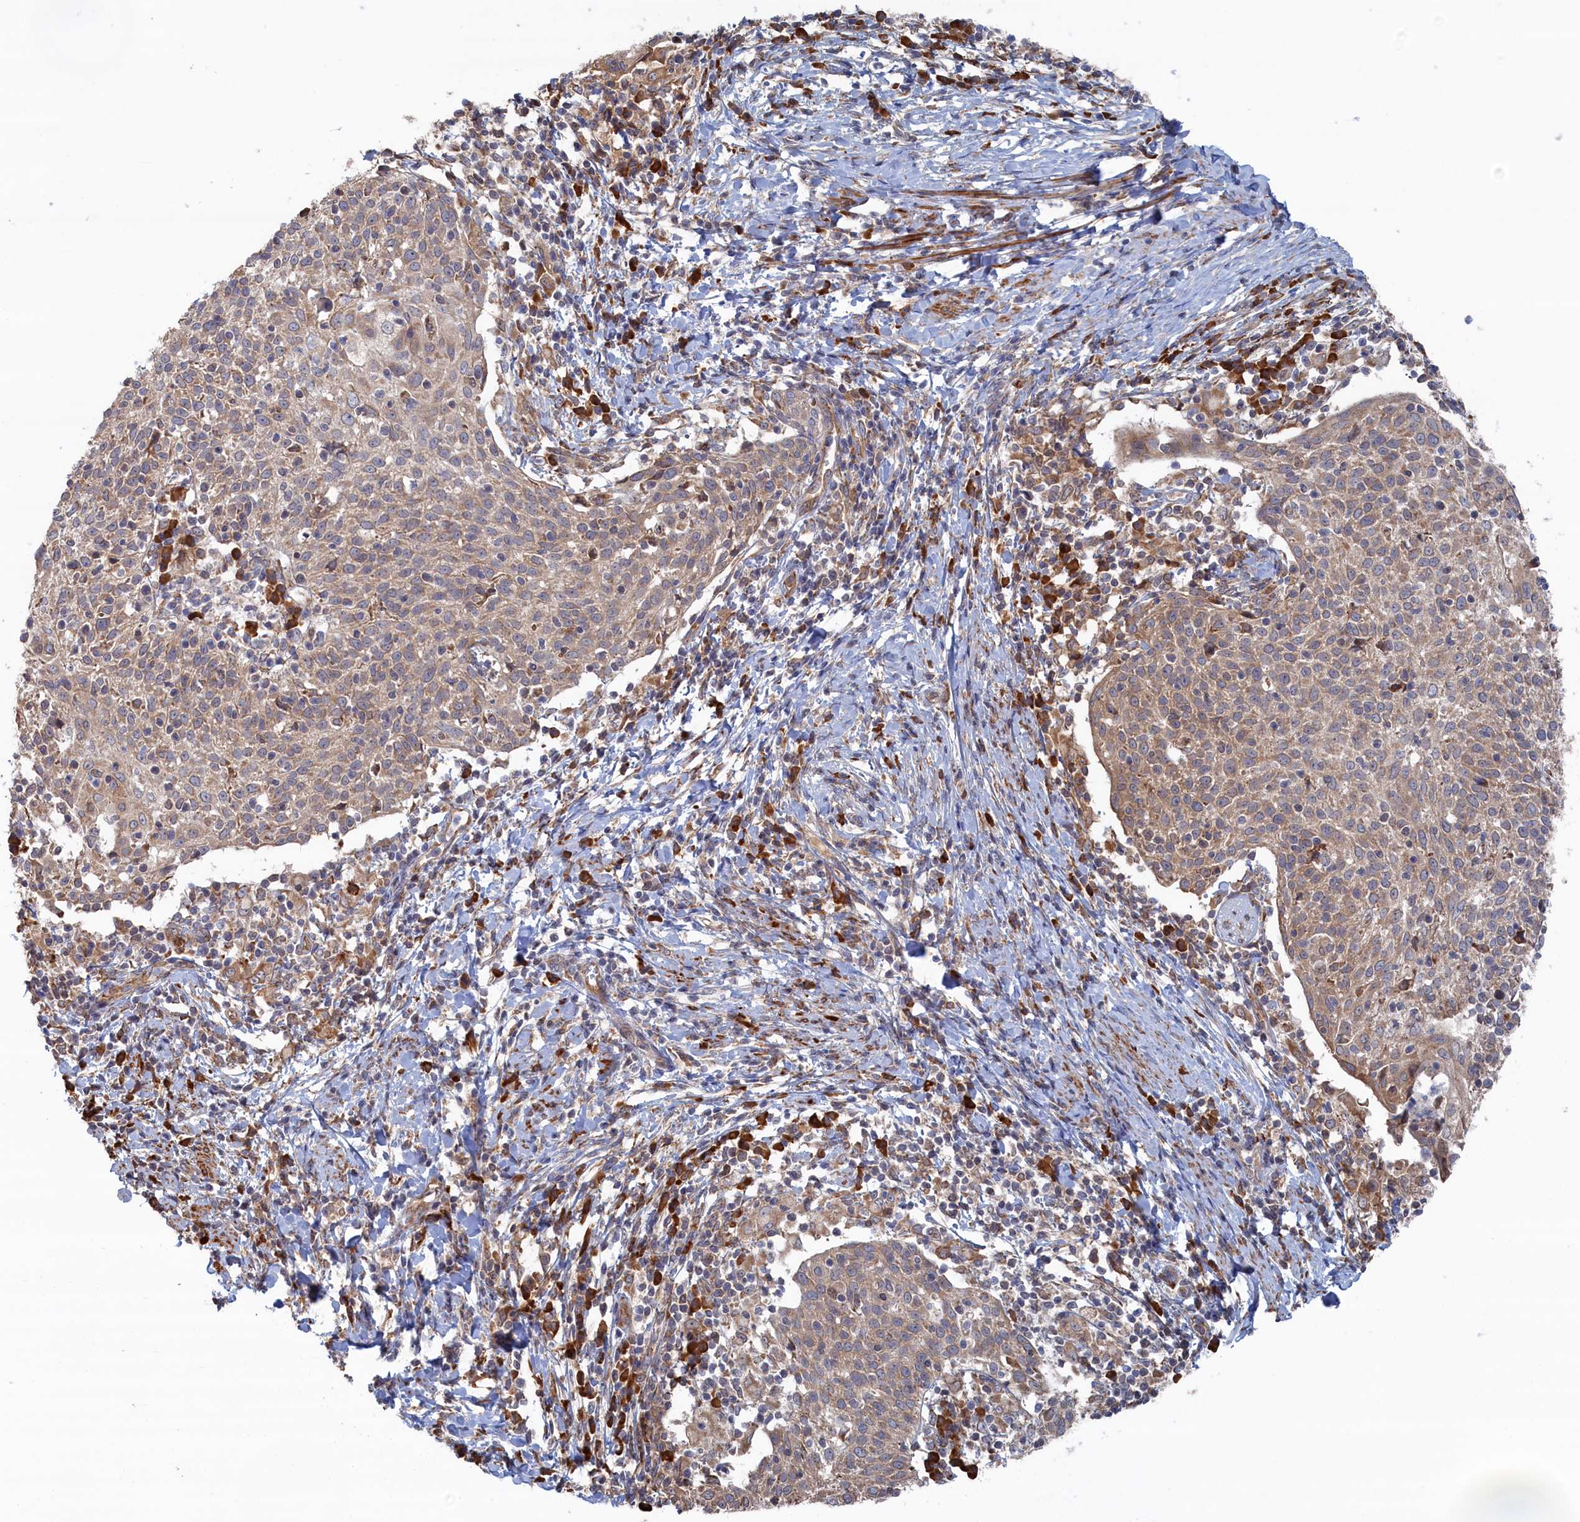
{"staining": {"intensity": "moderate", "quantity": "25%-75%", "location": "cytoplasmic/membranous"}, "tissue": "cervical cancer", "cell_type": "Tumor cells", "image_type": "cancer", "snomed": [{"axis": "morphology", "description": "Squamous cell carcinoma, NOS"}, {"axis": "topography", "description": "Cervix"}], "caption": "Protein analysis of cervical squamous cell carcinoma tissue shows moderate cytoplasmic/membranous positivity in about 25%-75% of tumor cells.", "gene": "BPIFB6", "patient": {"sex": "female", "age": 52}}